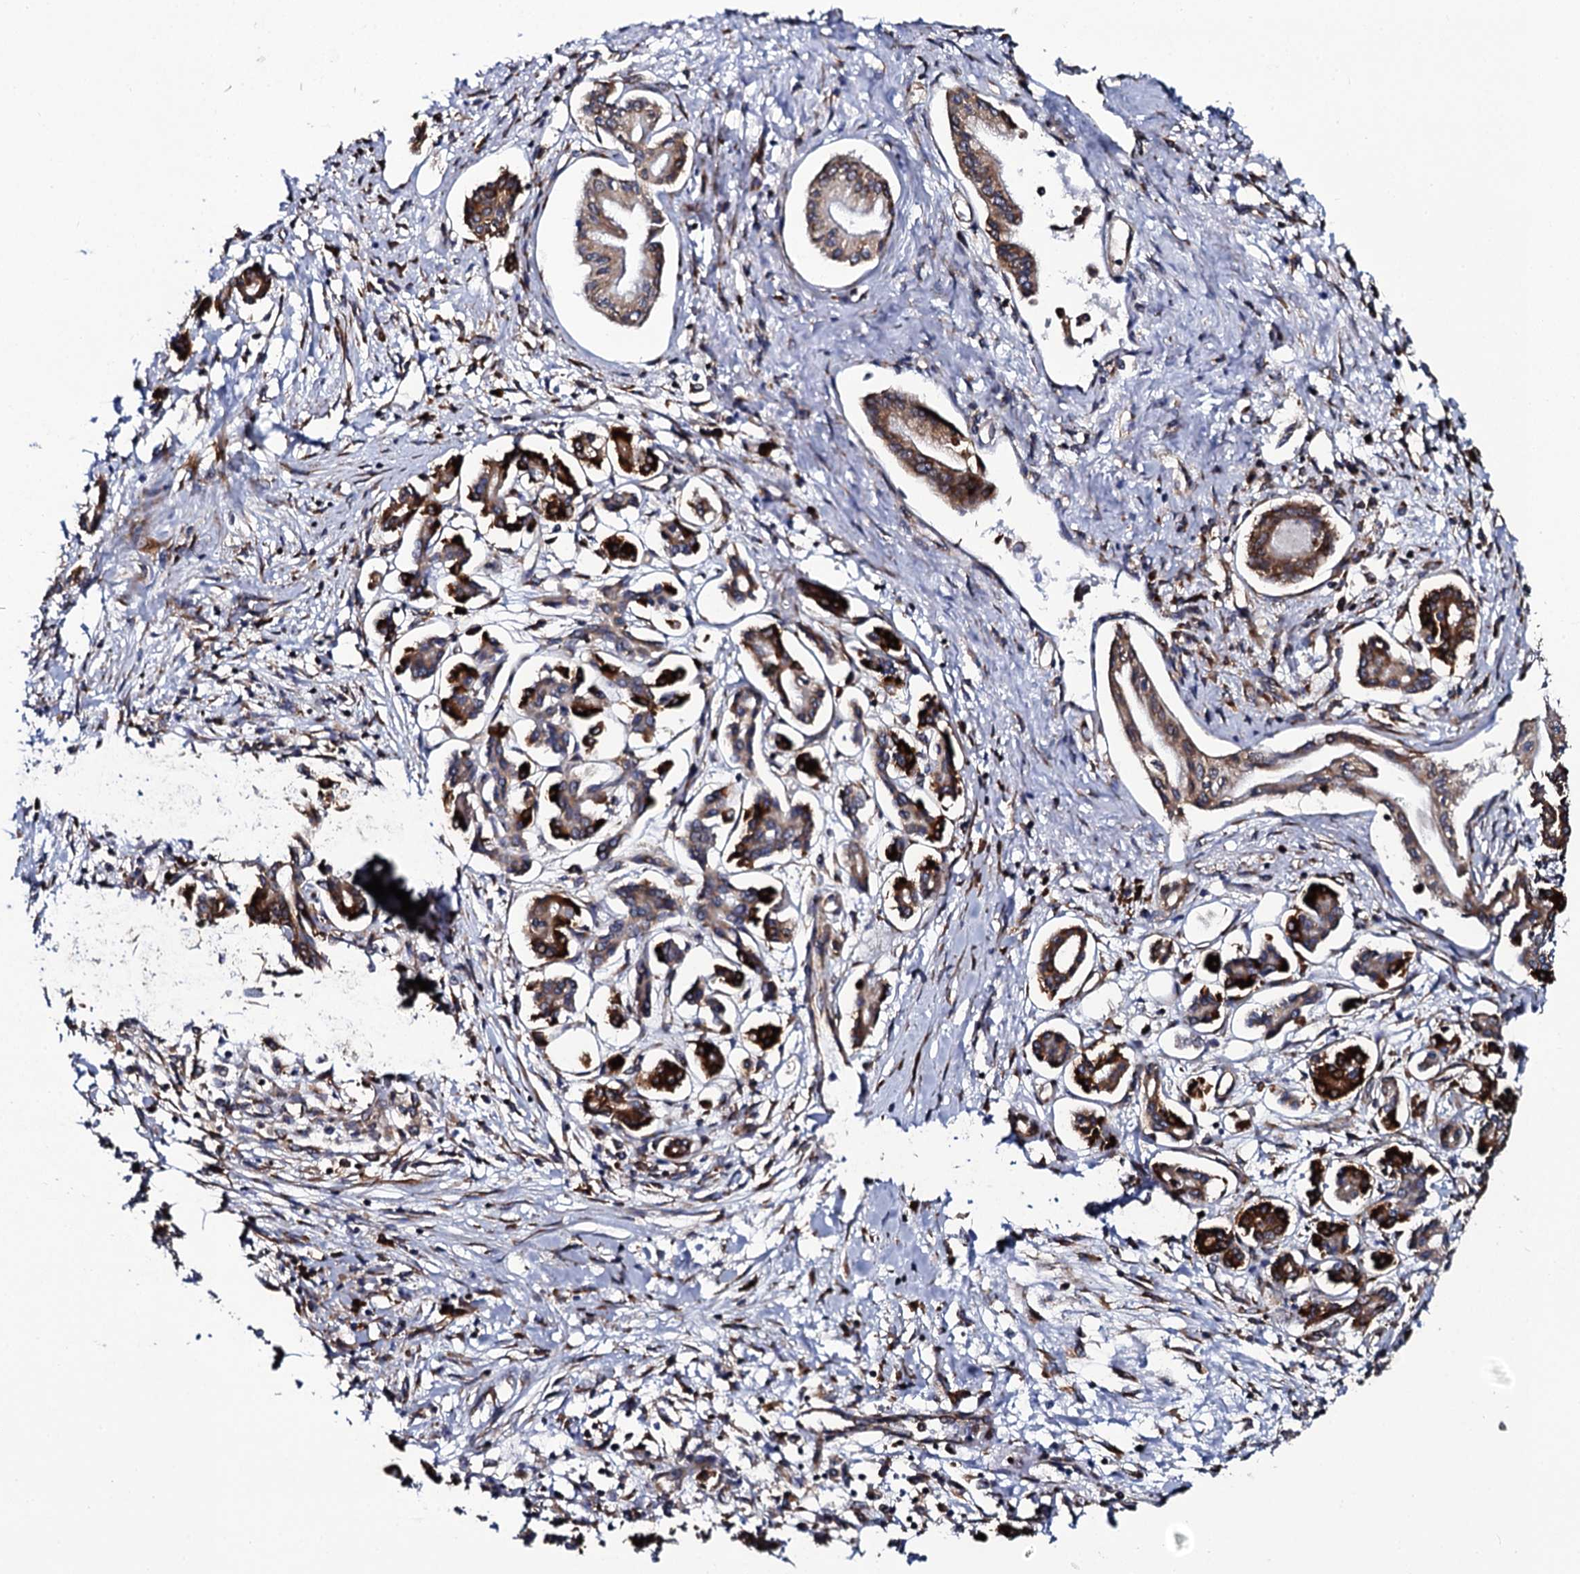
{"staining": {"intensity": "moderate", "quantity": ">75%", "location": "cytoplasmic/membranous"}, "tissue": "pancreatic cancer", "cell_type": "Tumor cells", "image_type": "cancer", "snomed": [{"axis": "morphology", "description": "Adenocarcinoma, NOS"}, {"axis": "topography", "description": "Pancreas"}], "caption": "Adenocarcinoma (pancreatic) stained with a protein marker shows moderate staining in tumor cells.", "gene": "SPTY2D1", "patient": {"sex": "female", "age": 50}}